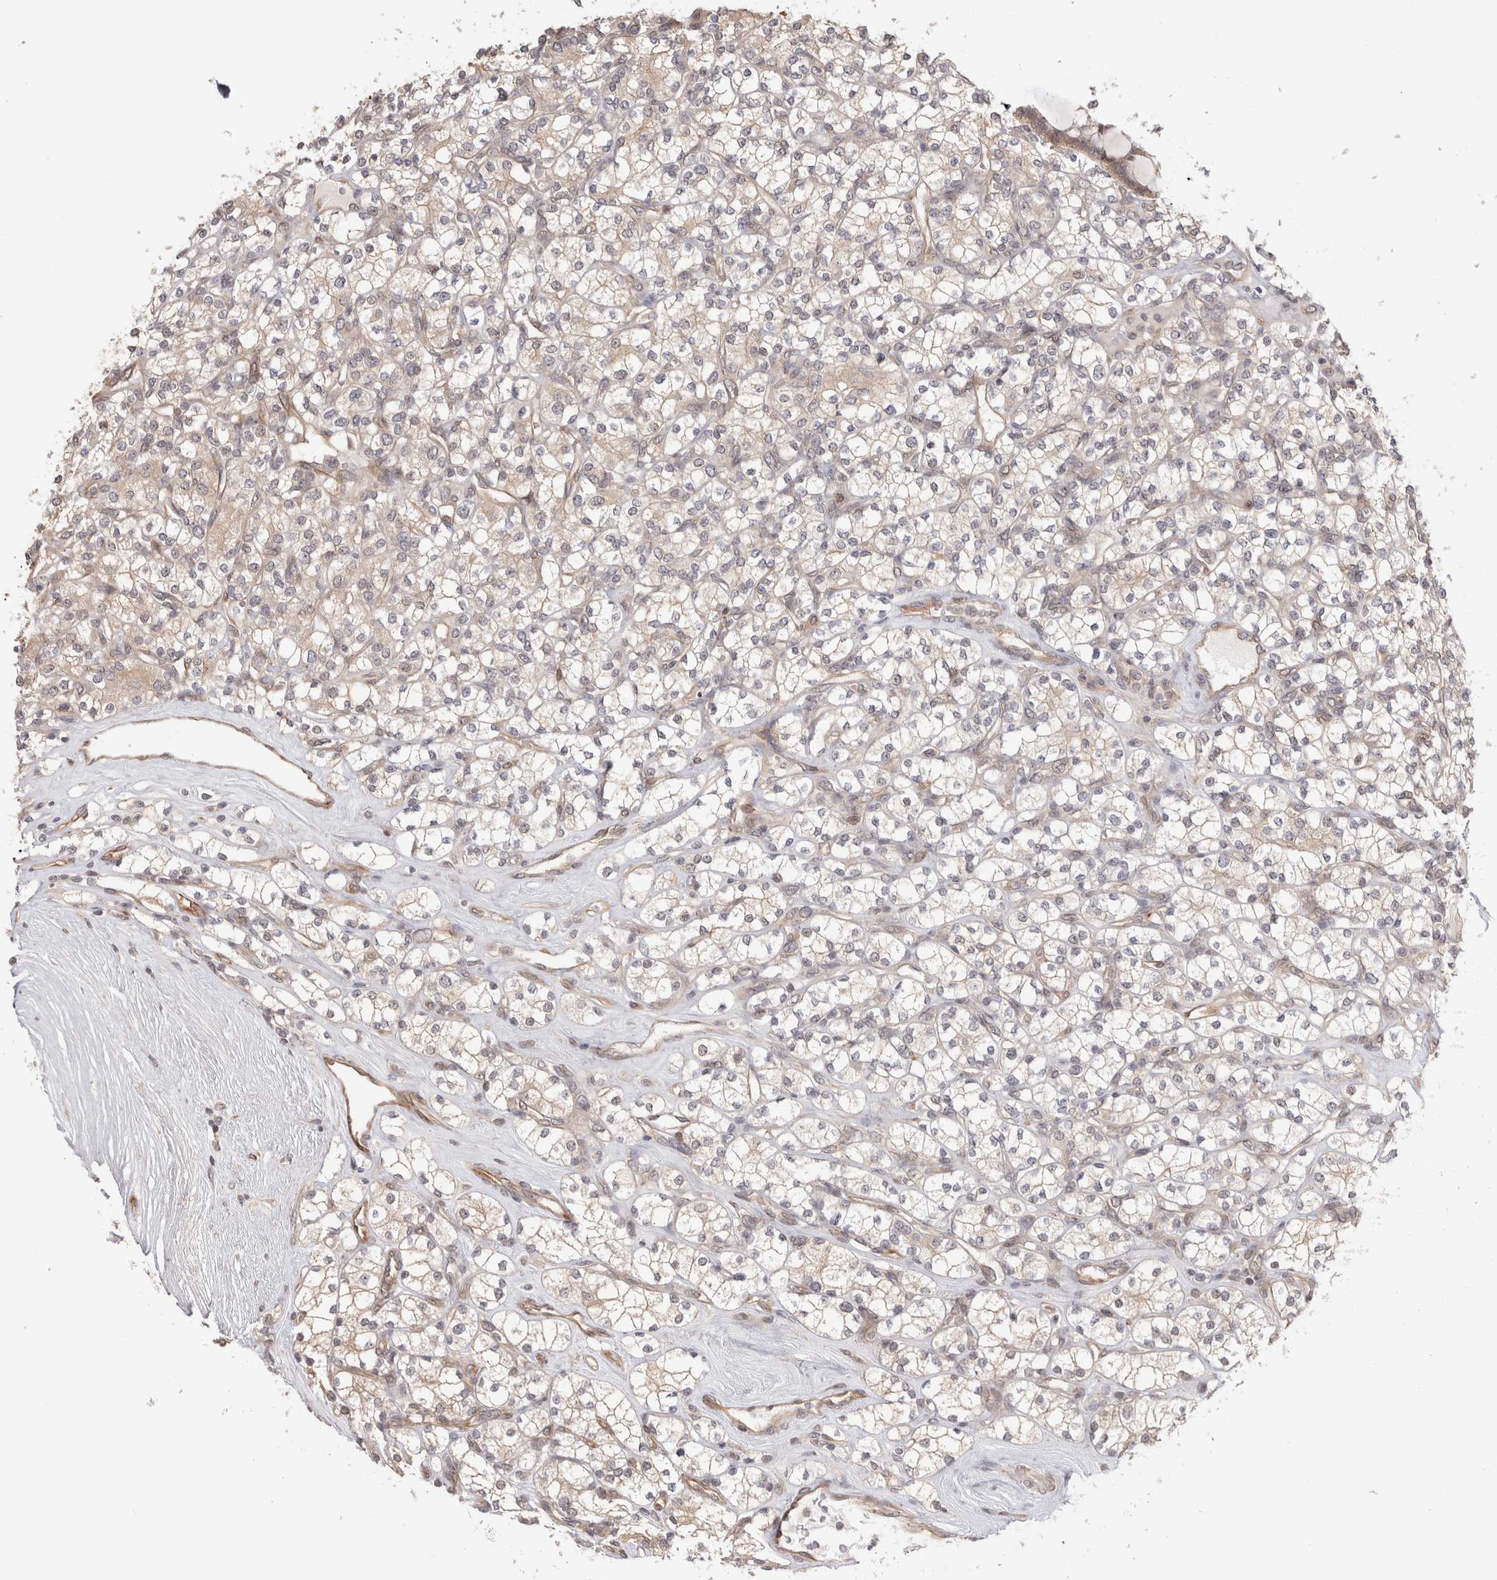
{"staining": {"intensity": "negative", "quantity": "none", "location": "none"}, "tissue": "renal cancer", "cell_type": "Tumor cells", "image_type": "cancer", "snomed": [{"axis": "morphology", "description": "Adenocarcinoma, NOS"}, {"axis": "topography", "description": "Kidney"}], "caption": "Micrograph shows no protein staining in tumor cells of renal adenocarcinoma tissue.", "gene": "ZNF318", "patient": {"sex": "male", "age": 77}}